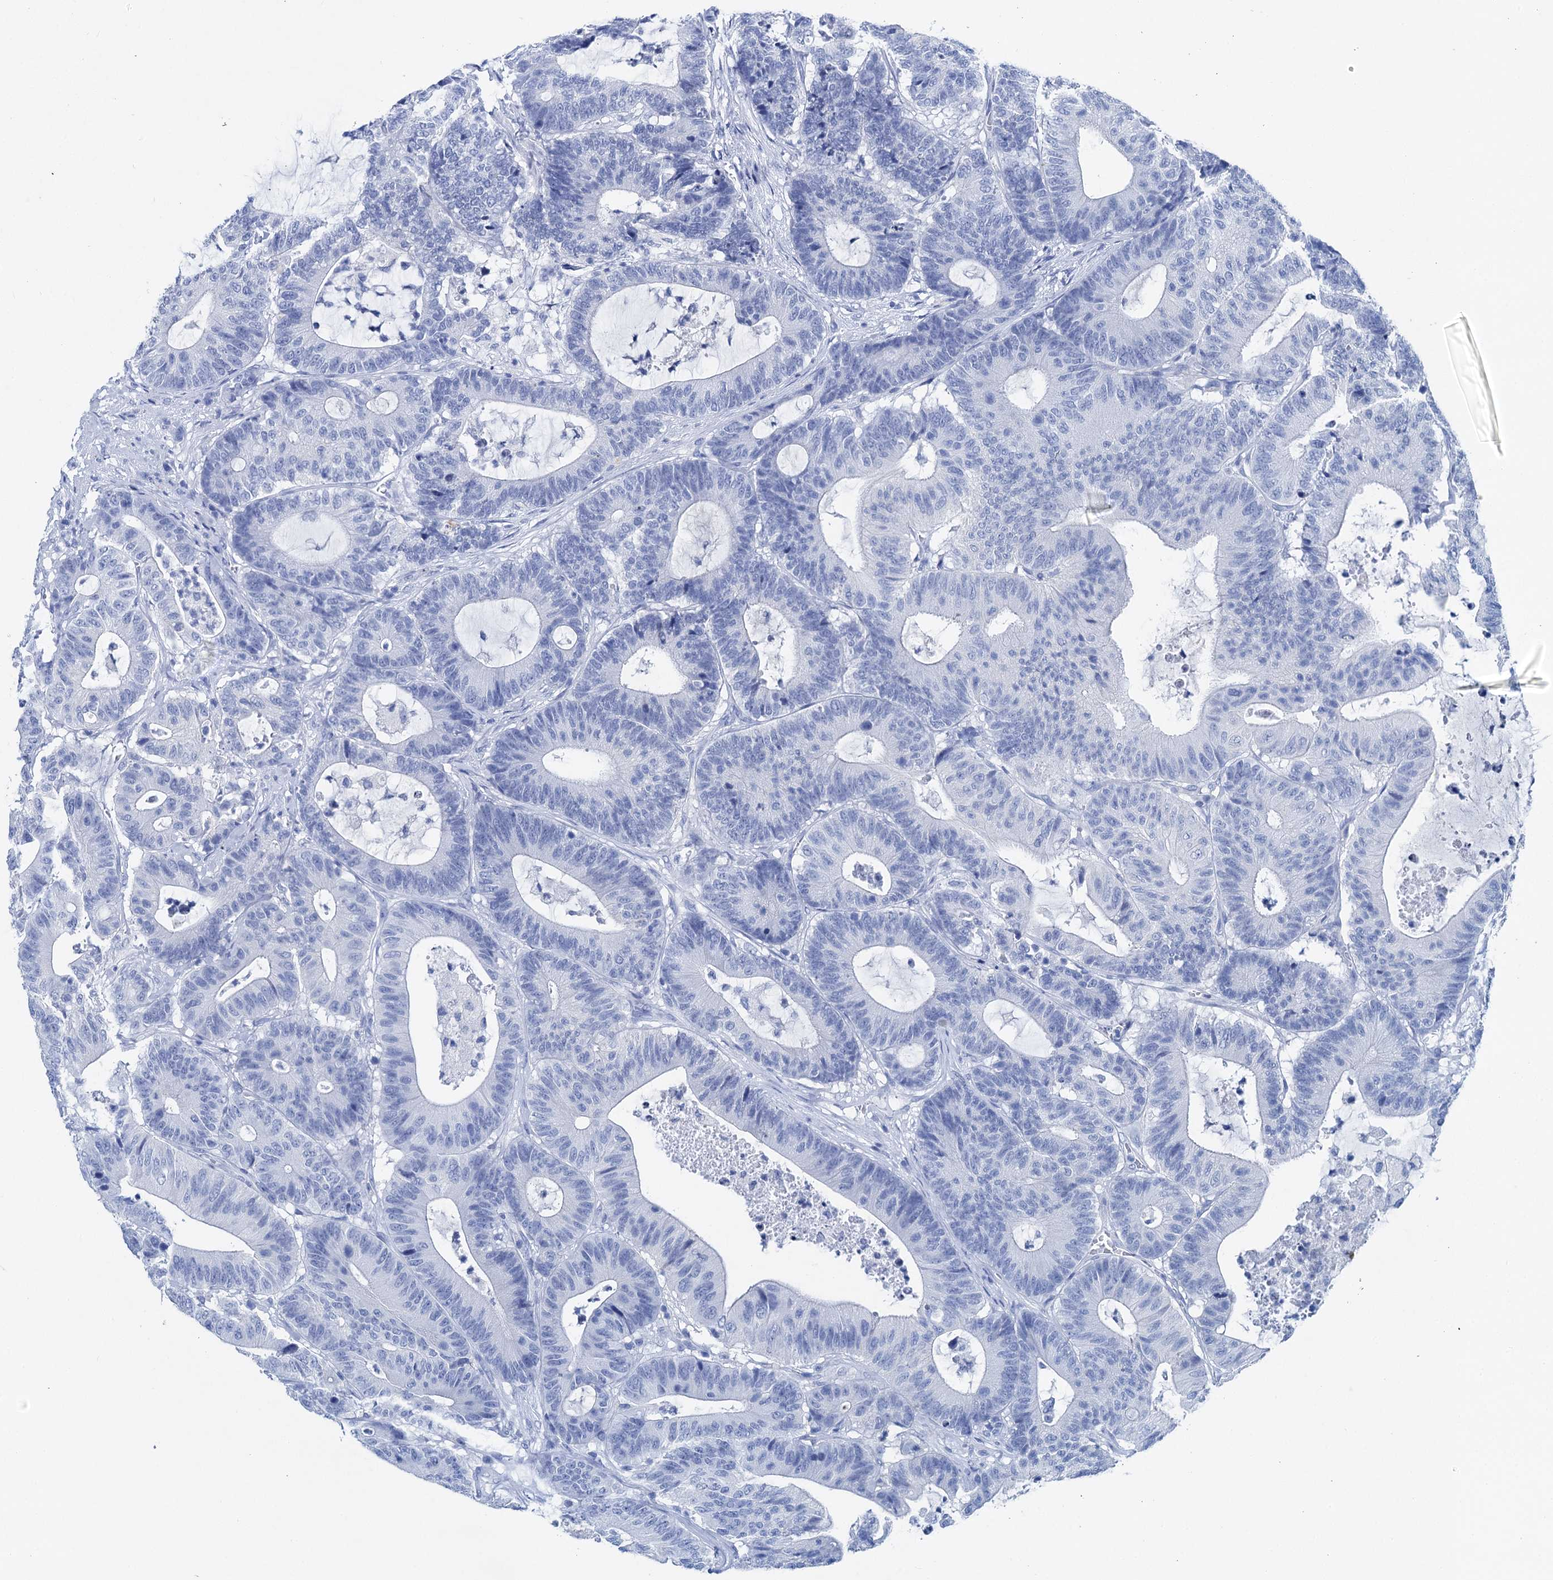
{"staining": {"intensity": "negative", "quantity": "none", "location": "none"}, "tissue": "colorectal cancer", "cell_type": "Tumor cells", "image_type": "cancer", "snomed": [{"axis": "morphology", "description": "Adenocarcinoma, NOS"}, {"axis": "topography", "description": "Colon"}], "caption": "Immunohistochemistry (IHC) micrograph of neoplastic tissue: adenocarcinoma (colorectal) stained with DAB (3,3'-diaminobenzidine) demonstrates no significant protein staining in tumor cells.", "gene": "BRINP1", "patient": {"sex": "female", "age": 84}}